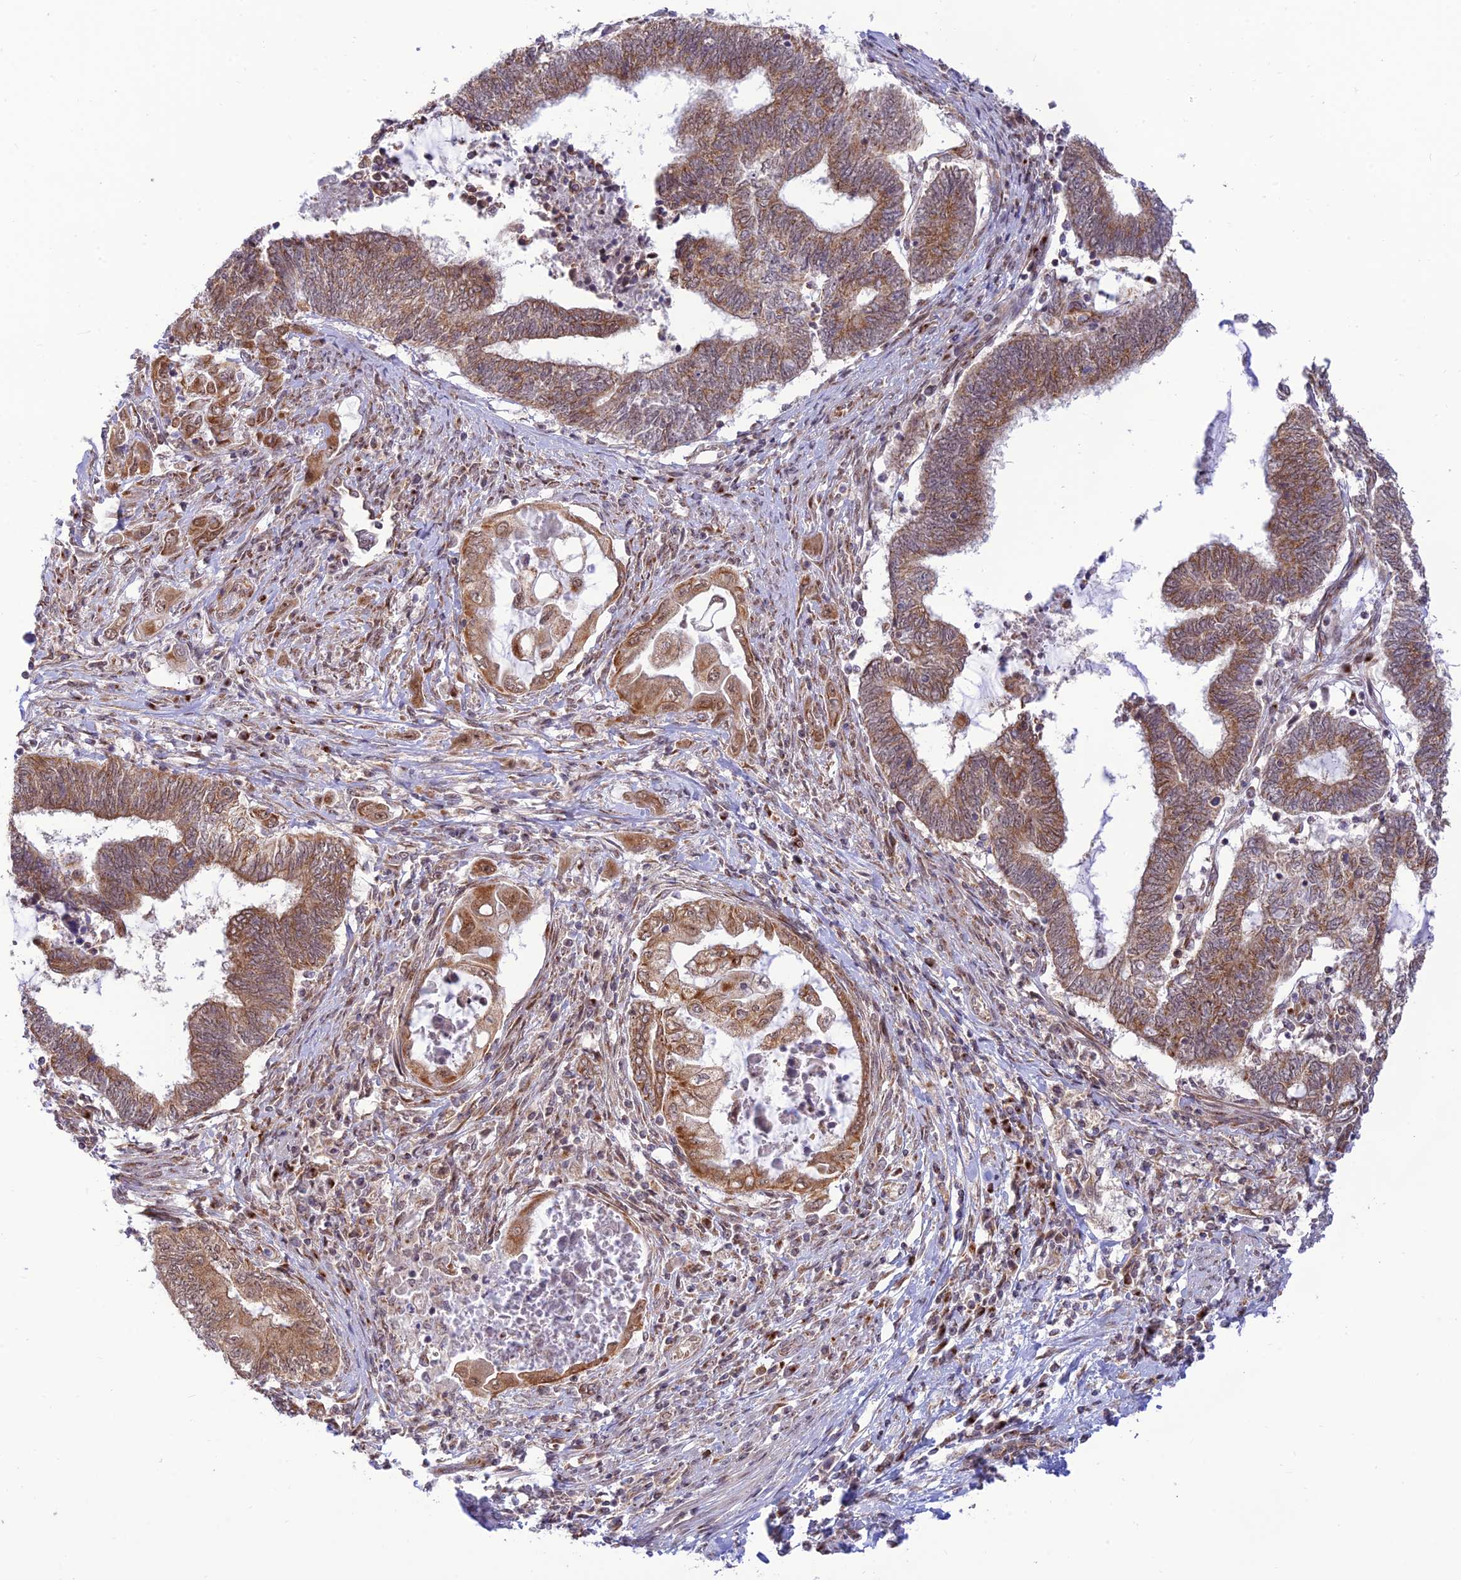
{"staining": {"intensity": "moderate", "quantity": ">75%", "location": "cytoplasmic/membranous"}, "tissue": "endometrial cancer", "cell_type": "Tumor cells", "image_type": "cancer", "snomed": [{"axis": "morphology", "description": "Adenocarcinoma, NOS"}, {"axis": "topography", "description": "Uterus"}, {"axis": "topography", "description": "Endometrium"}], "caption": "Protein expression analysis of human adenocarcinoma (endometrial) reveals moderate cytoplasmic/membranous staining in approximately >75% of tumor cells.", "gene": "GOLGA3", "patient": {"sex": "female", "age": 70}}